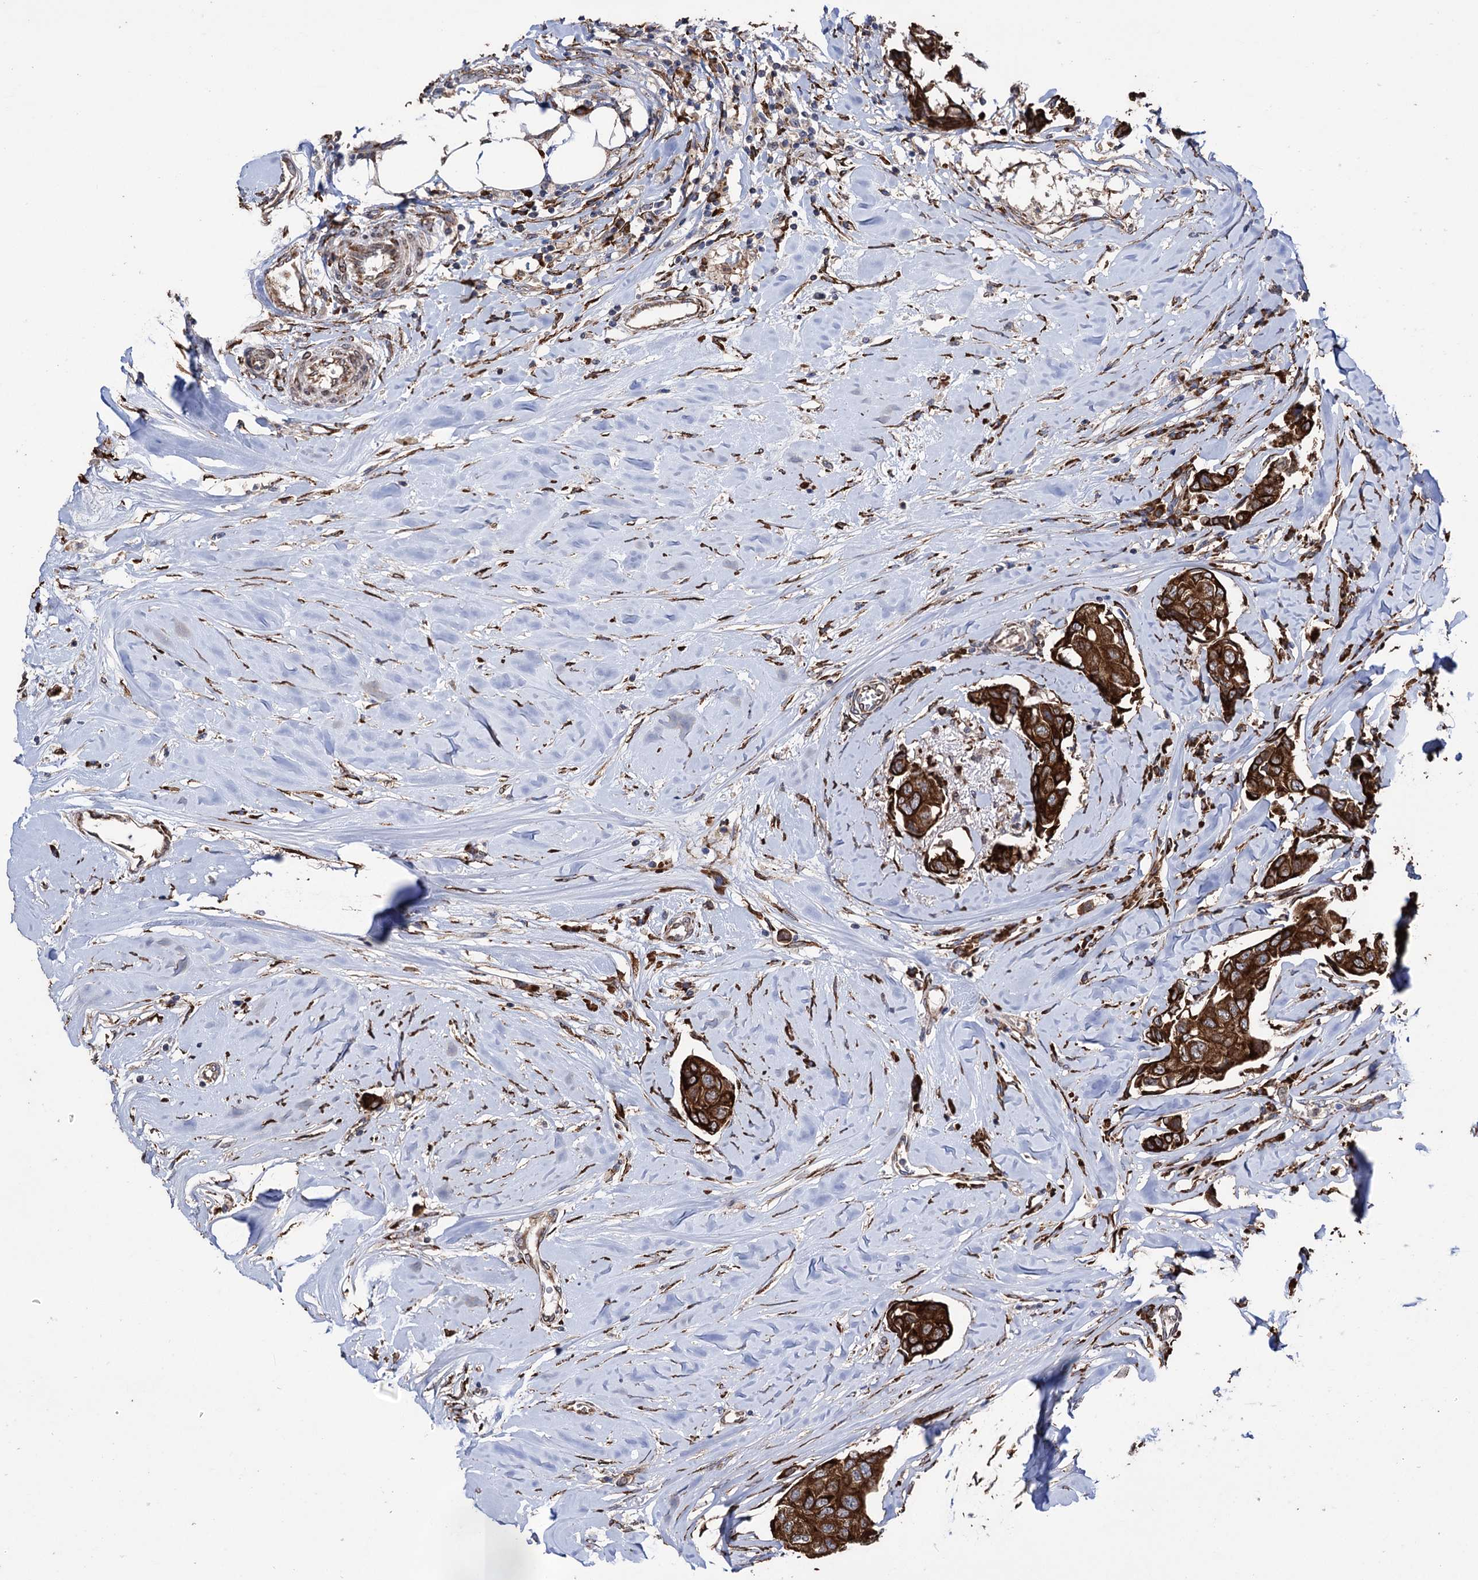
{"staining": {"intensity": "strong", "quantity": ">75%", "location": "cytoplasmic/membranous"}, "tissue": "breast cancer", "cell_type": "Tumor cells", "image_type": "cancer", "snomed": [{"axis": "morphology", "description": "Duct carcinoma"}, {"axis": "topography", "description": "Breast"}], "caption": "Breast invasive ductal carcinoma tissue demonstrates strong cytoplasmic/membranous positivity in about >75% of tumor cells", "gene": "CDAN1", "patient": {"sex": "female", "age": 80}}